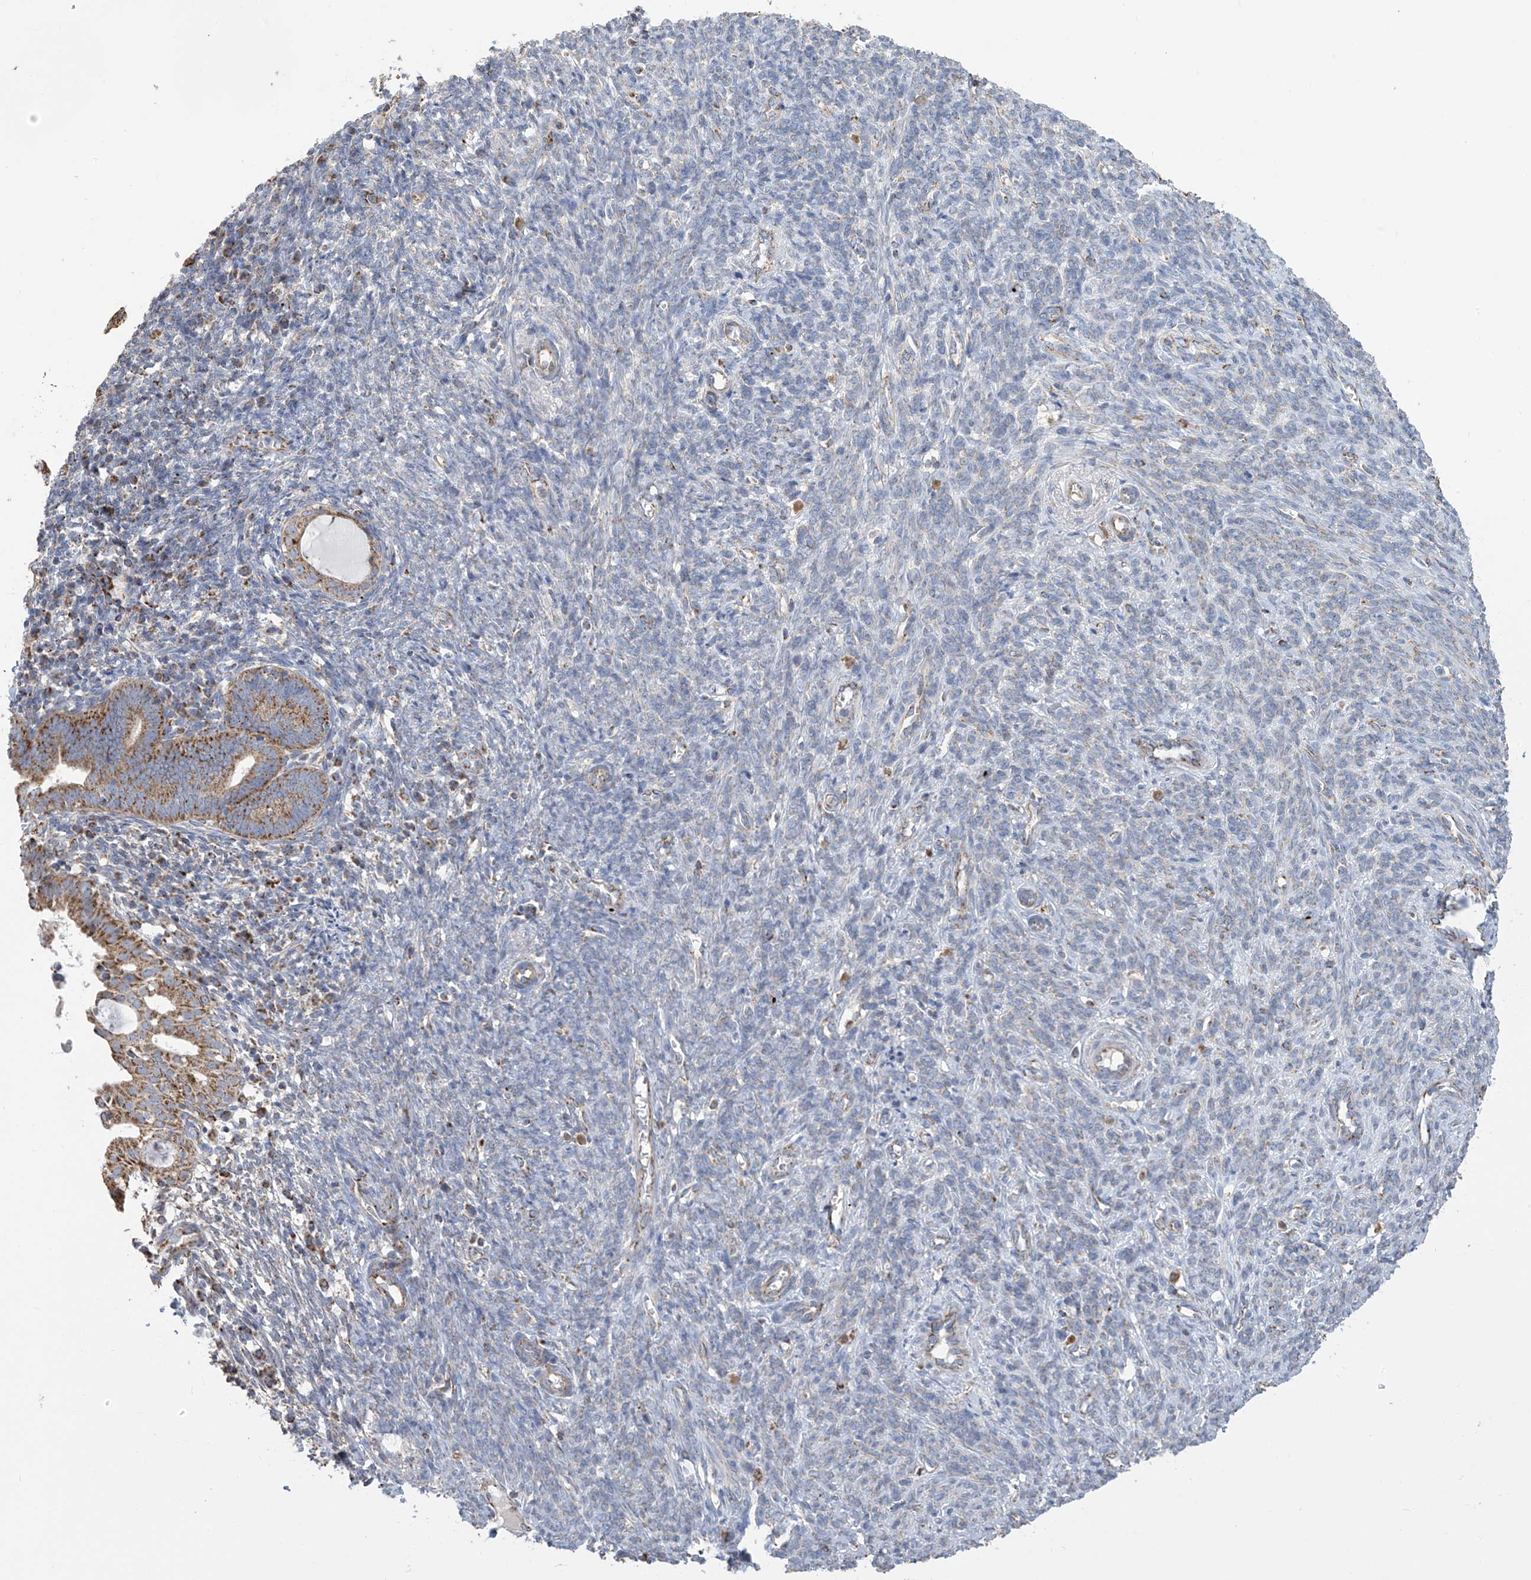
{"staining": {"intensity": "strong", "quantity": ">75%", "location": "cytoplasmic/membranous"}, "tissue": "endometrial cancer", "cell_type": "Tumor cells", "image_type": "cancer", "snomed": [{"axis": "morphology", "description": "Adenocarcinoma, NOS"}, {"axis": "topography", "description": "Uterus"}], "caption": "A brown stain shows strong cytoplasmic/membranous staining of a protein in adenocarcinoma (endometrial) tumor cells.", "gene": "PNPT1", "patient": {"sex": "female", "age": 77}}